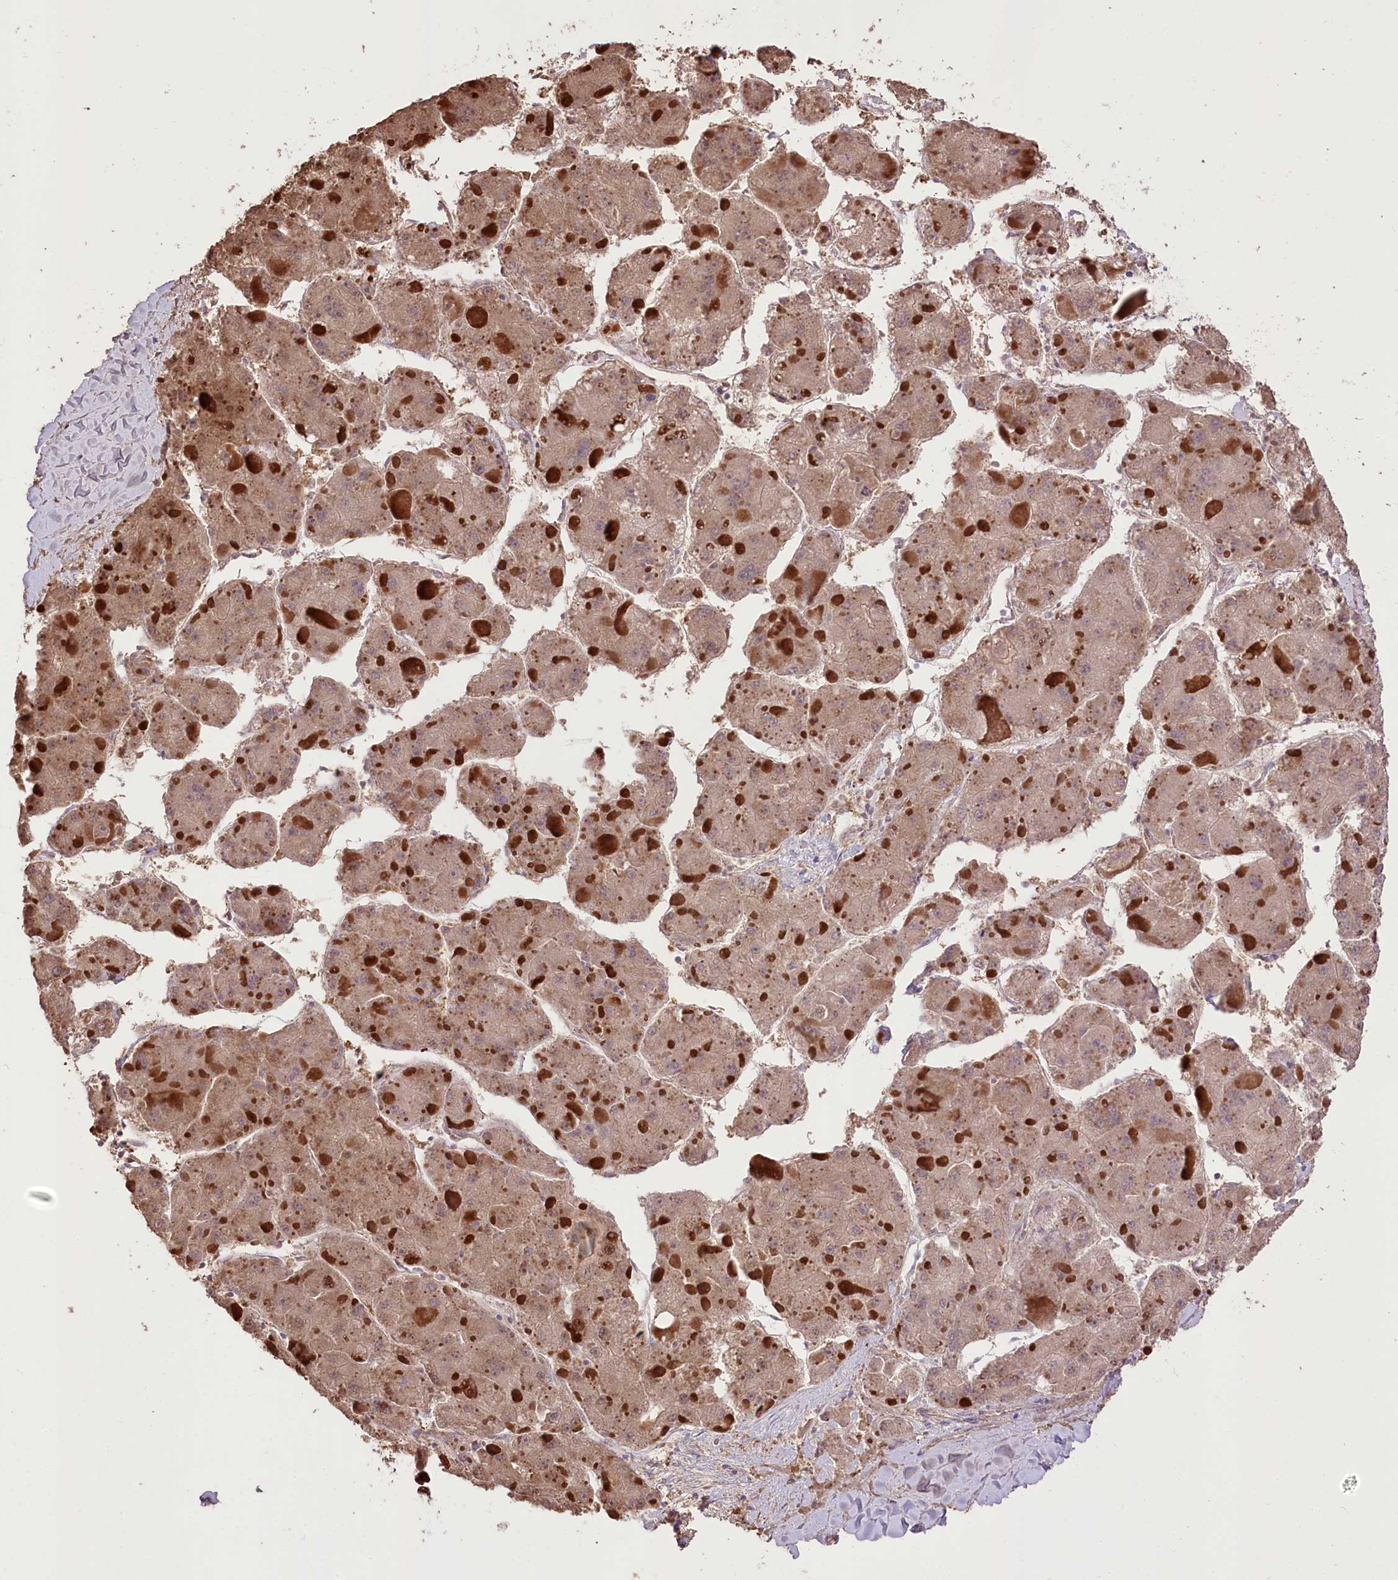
{"staining": {"intensity": "weak", "quantity": ">75%", "location": "cytoplasmic/membranous"}, "tissue": "liver cancer", "cell_type": "Tumor cells", "image_type": "cancer", "snomed": [{"axis": "morphology", "description": "Carcinoma, Hepatocellular, NOS"}, {"axis": "topography", "description": "Liver"}], "caption": "Weak cytoplasmic/membranous protein staining is appreciated in approximately >75% of tumor cells in liver cancer (hepatocellular carcinoma).", "gene": "R3HDM2", "patient": {"sex": "female", "age": 73}}